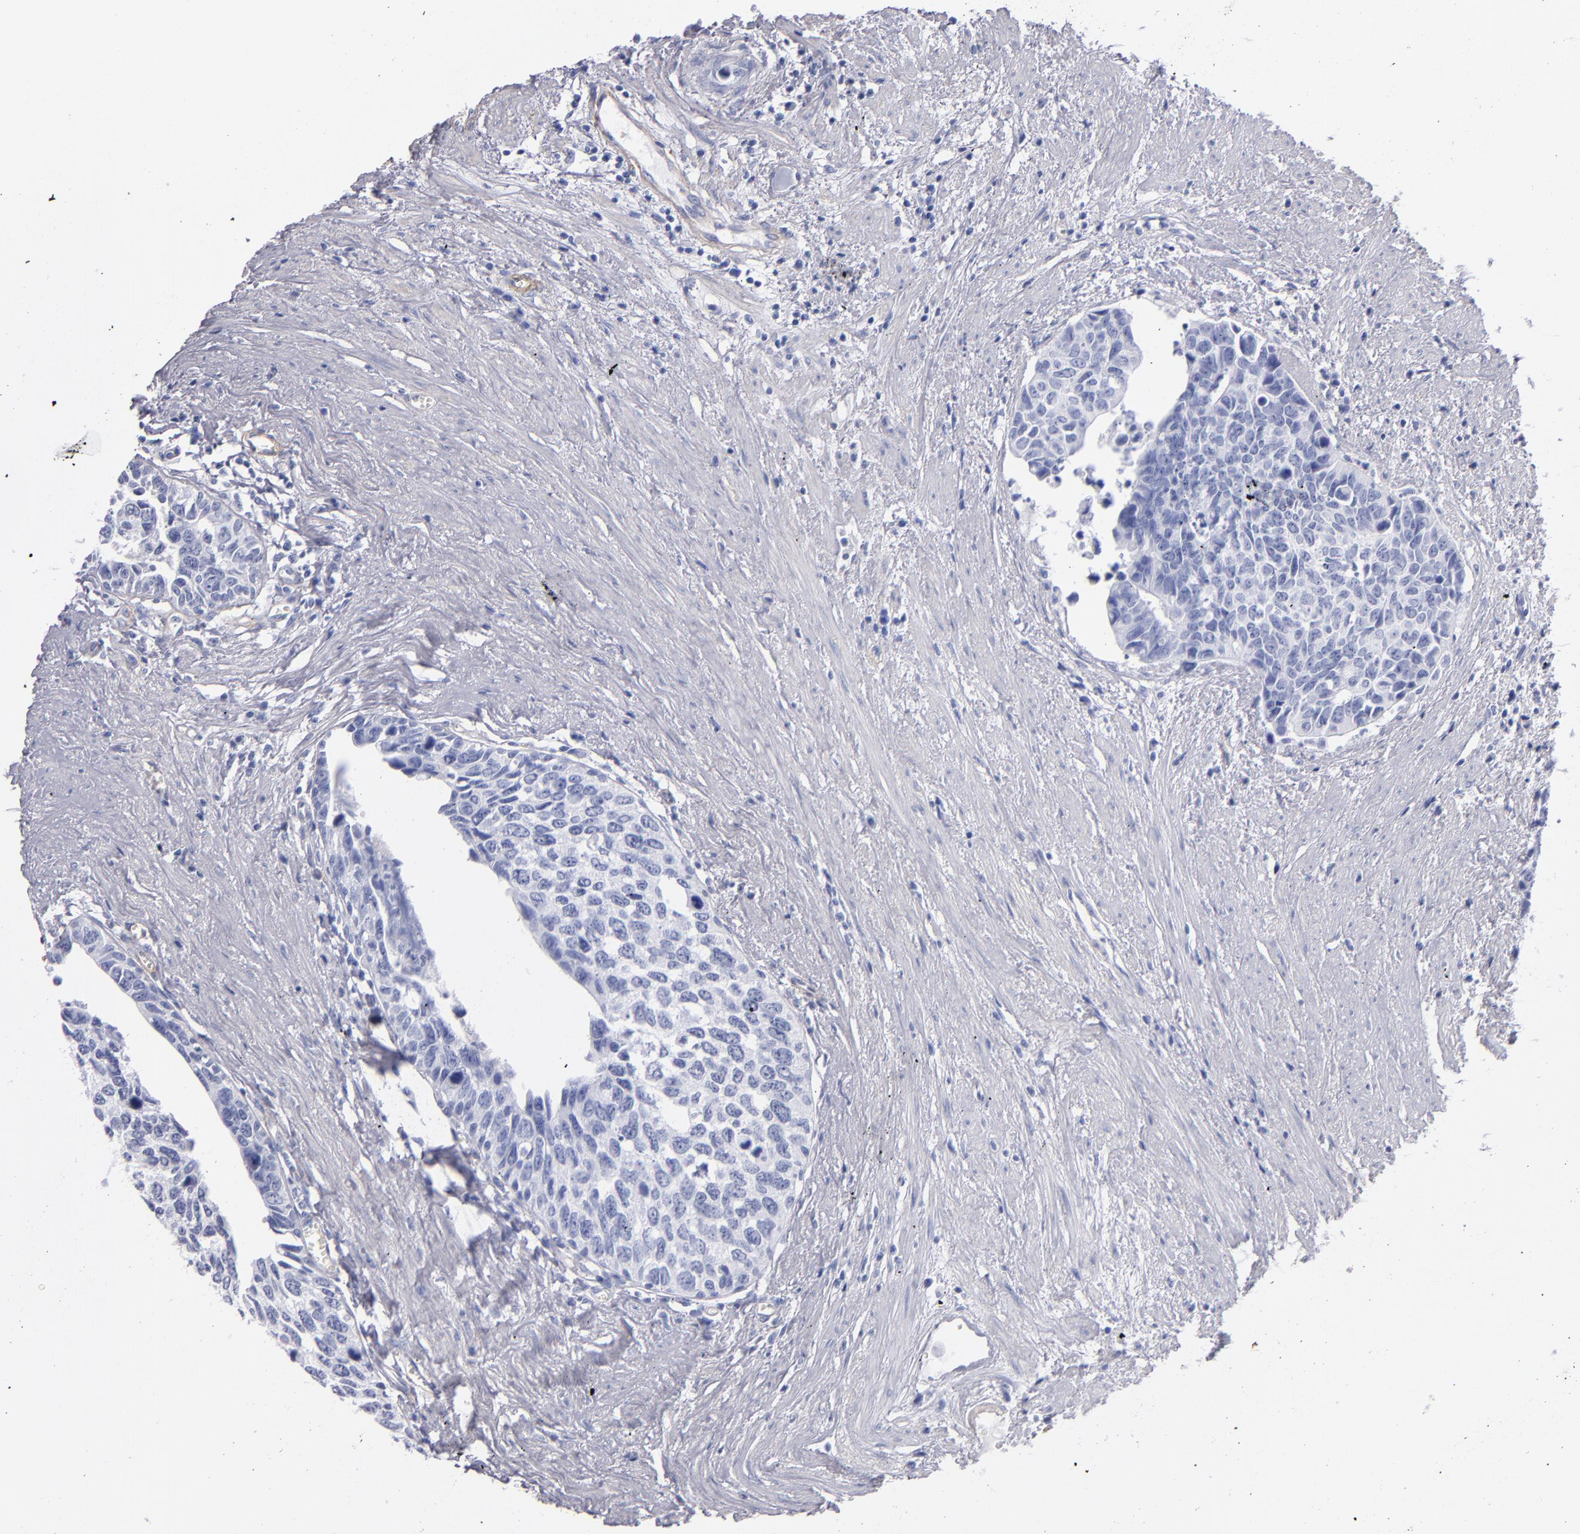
{"staining": {"intensity": "negative", "quantity": "none", "location": "none"}, "tissue": "urothelial cancer", "cell_type": "Tumor cells", "image_type": "cancer", "snomed": [{"axis": "morphology", "description": "Urothelial carcinoma, High grade"}, {"axis": "topography", "description": "Urinary bladder"}], "caption": "Immunohistochemistry photomicrograph of high-grade urothelial carcinoma stained for a protein (brown), which shows no staining in tumor cells.", "gene": "LAMC1", "patient": {"sex": "male", "age": 81}}